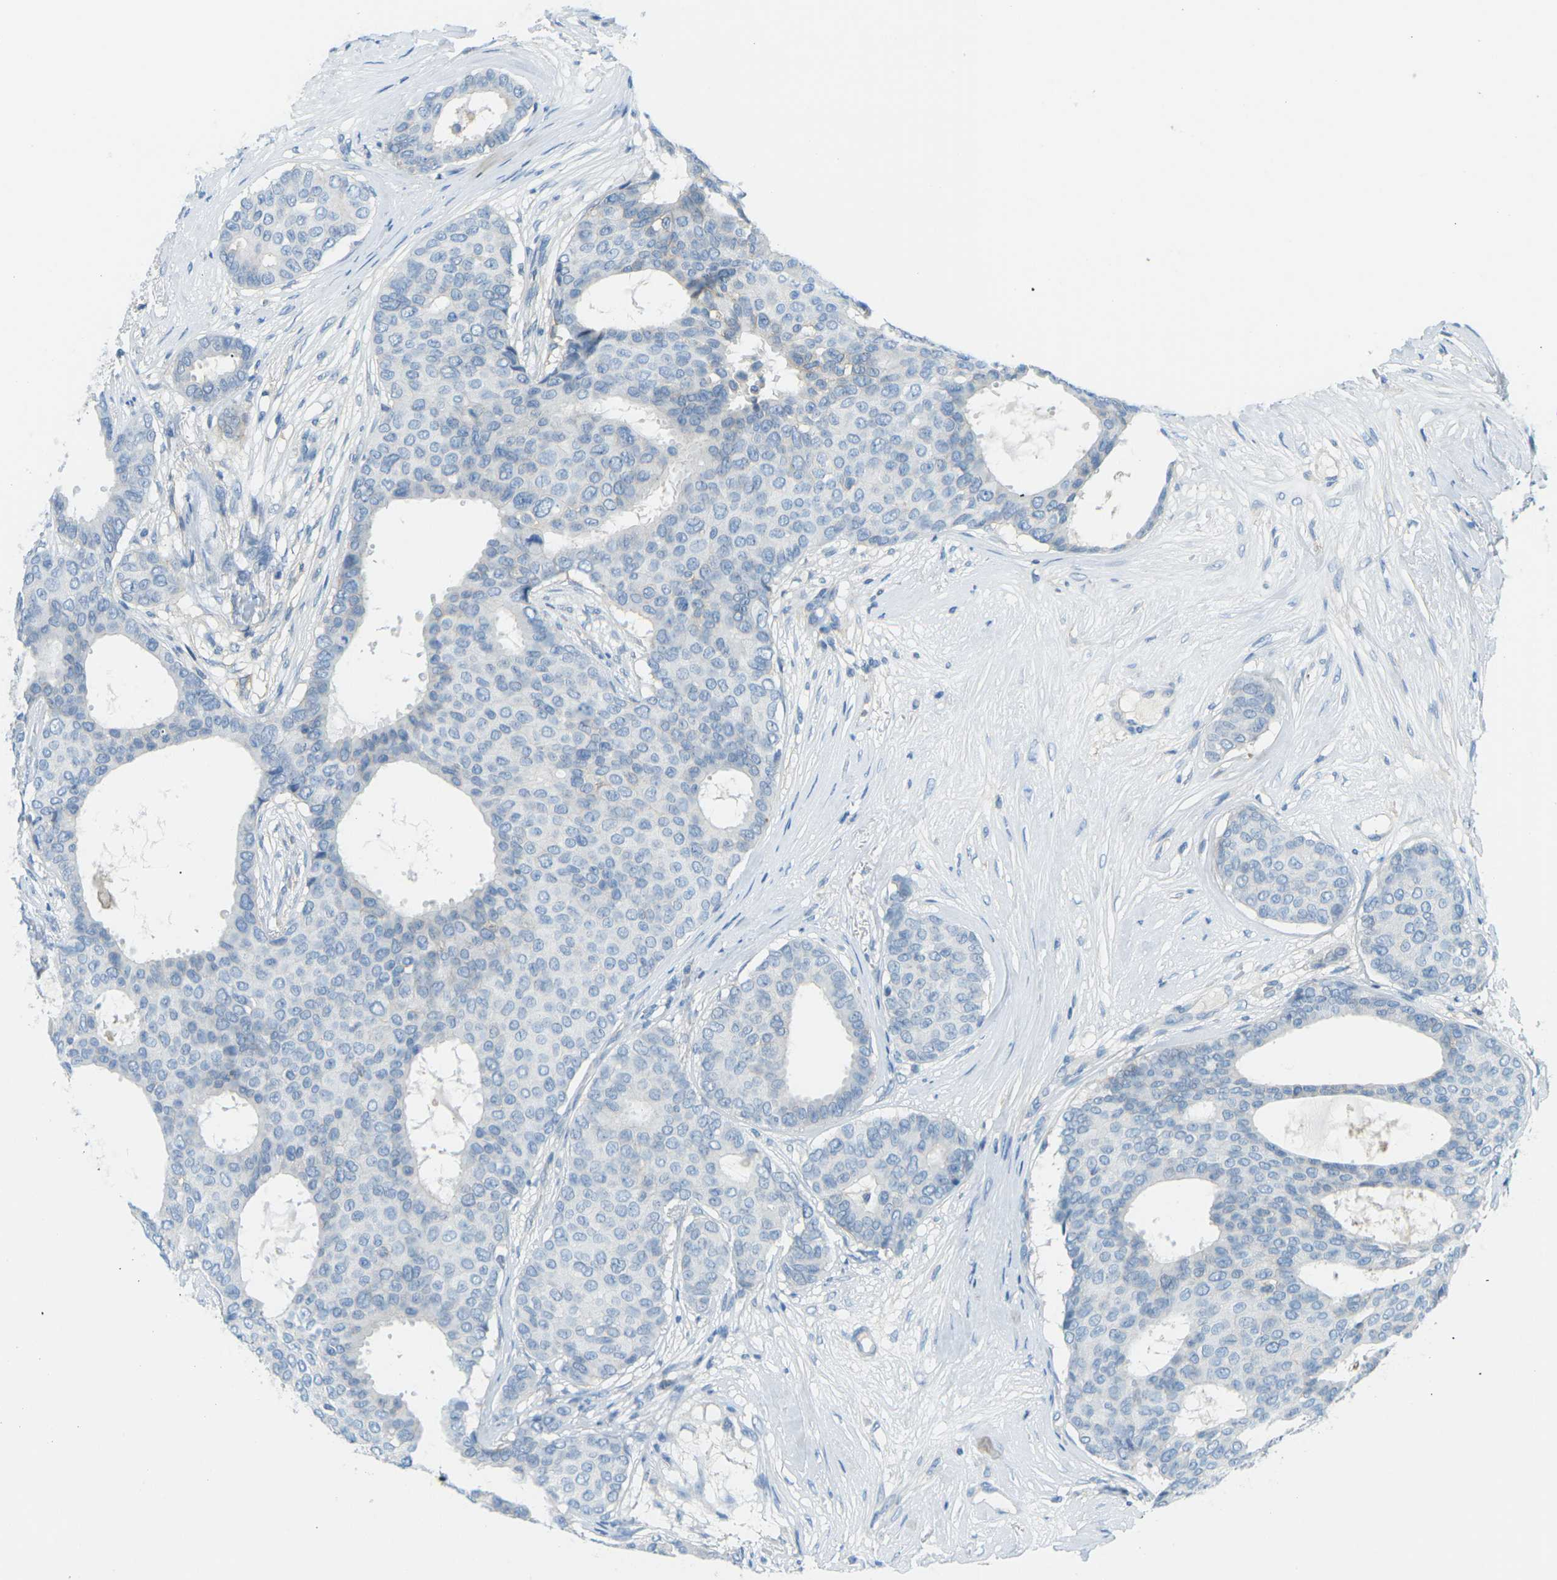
{"staining": {"intensity": "negative", "quantity": "none", "location": "none"}, "tissue": "breast cancer", "cell_type": "Tumor cells", "image_type": "cancer", "snomed": [{"axis": "morphology", "description": "Duct carcinoma"}, {"axis": "topography", "description": "Breast"}], "caption": "There is no significant staining in tumor cells of breast invasive ductal carcinoma.", "gene": "CD47", "patient": {"sex": "female", "age": 75}}